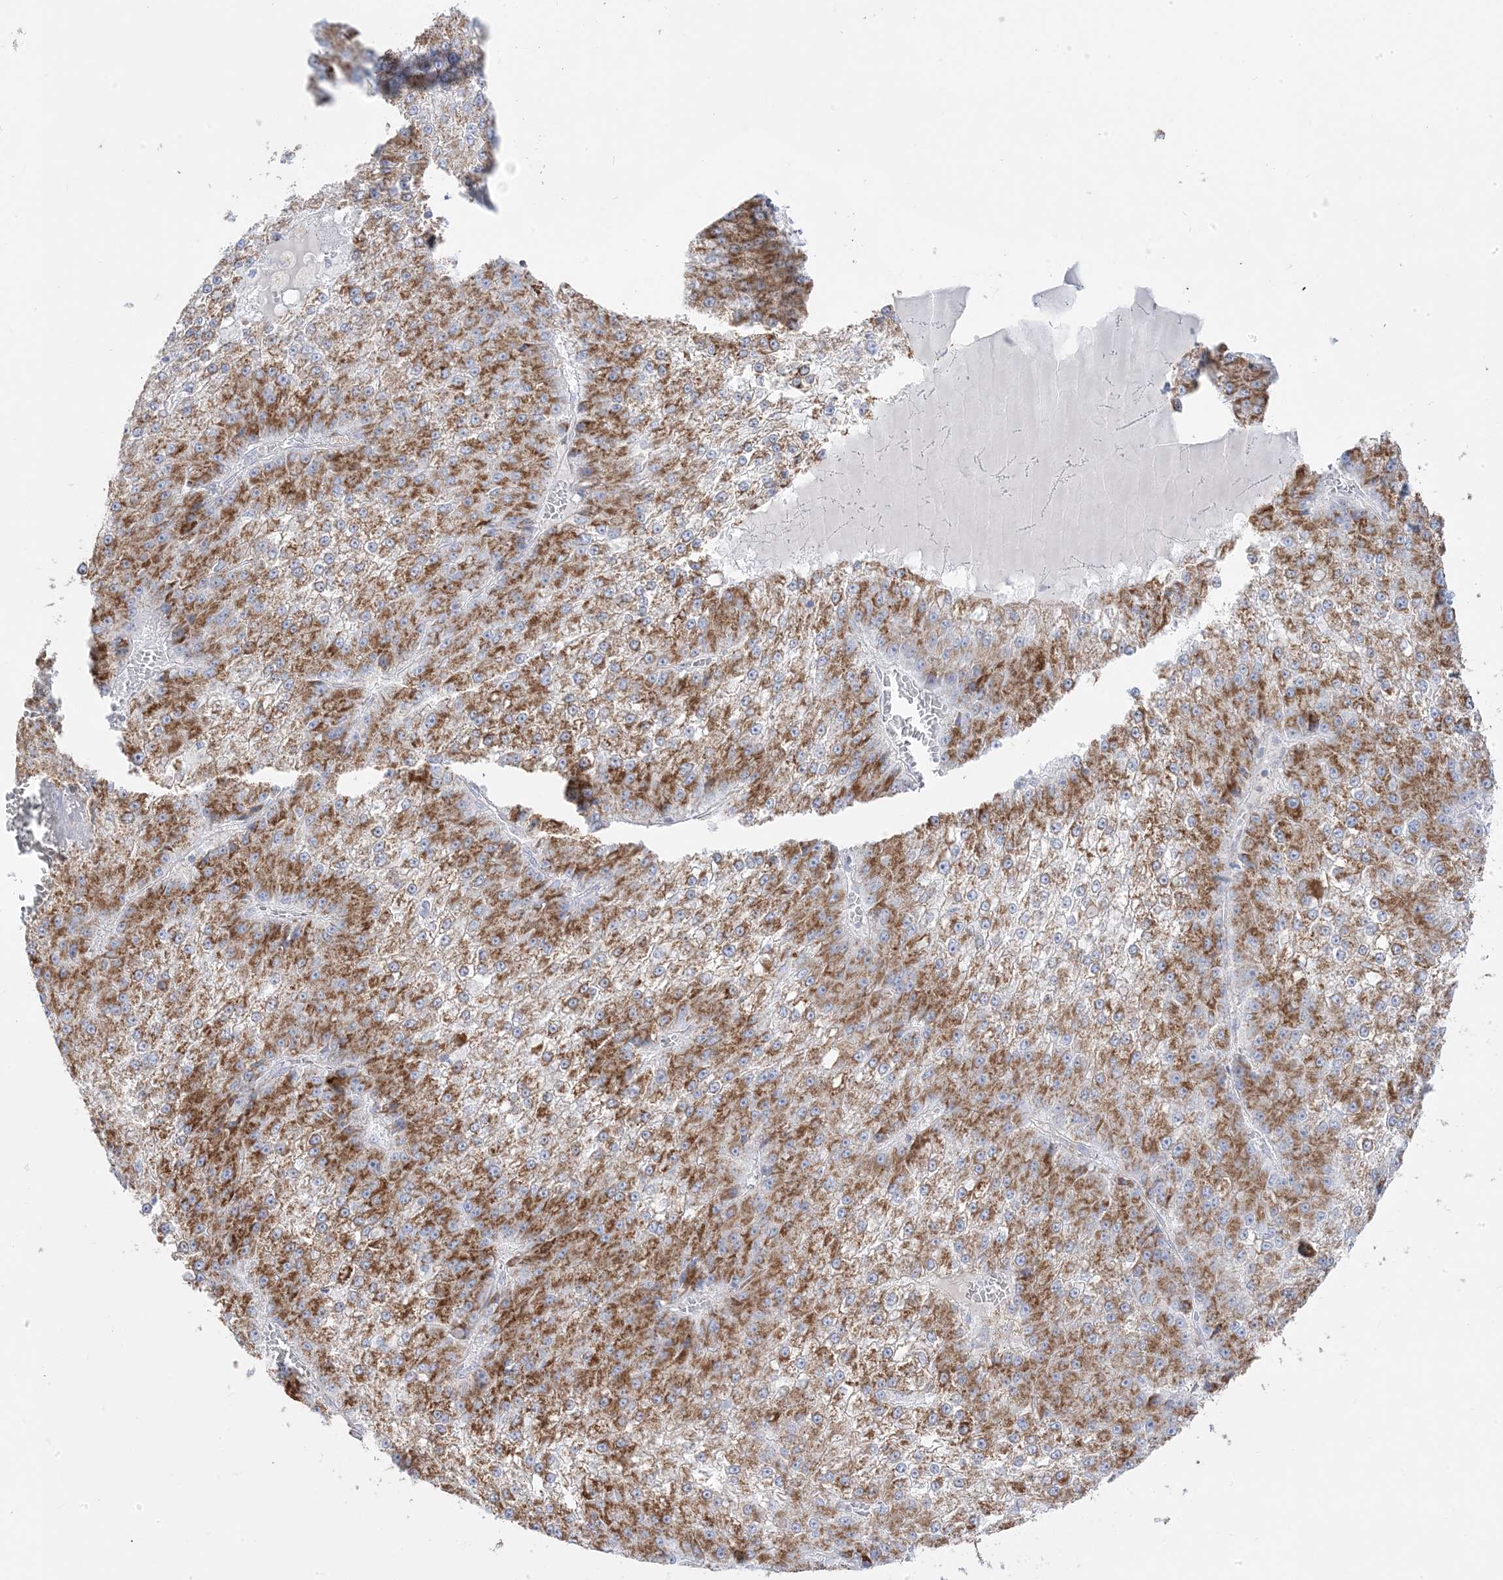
{"staining": {"intensity": "moderate", "quantity": ">75%", "location": "cytoplasmic/membranous"}, "tissue": "liver cancer", "cell_type": "Tumor cells", "image_type": "cancer", "snomed": [{"axis": "morphology", "description": "Carcinoma, Hepatocellular, NOS"}, {"axis": "topography", "description": "Liver"}], "caption": "Liver cancer (hepatocellular carcinoma) stained with a protein marker reveals moderate staining in tumor cells.", "gene": "PCCB", "patient": {"sex": "female", "age": 73}}